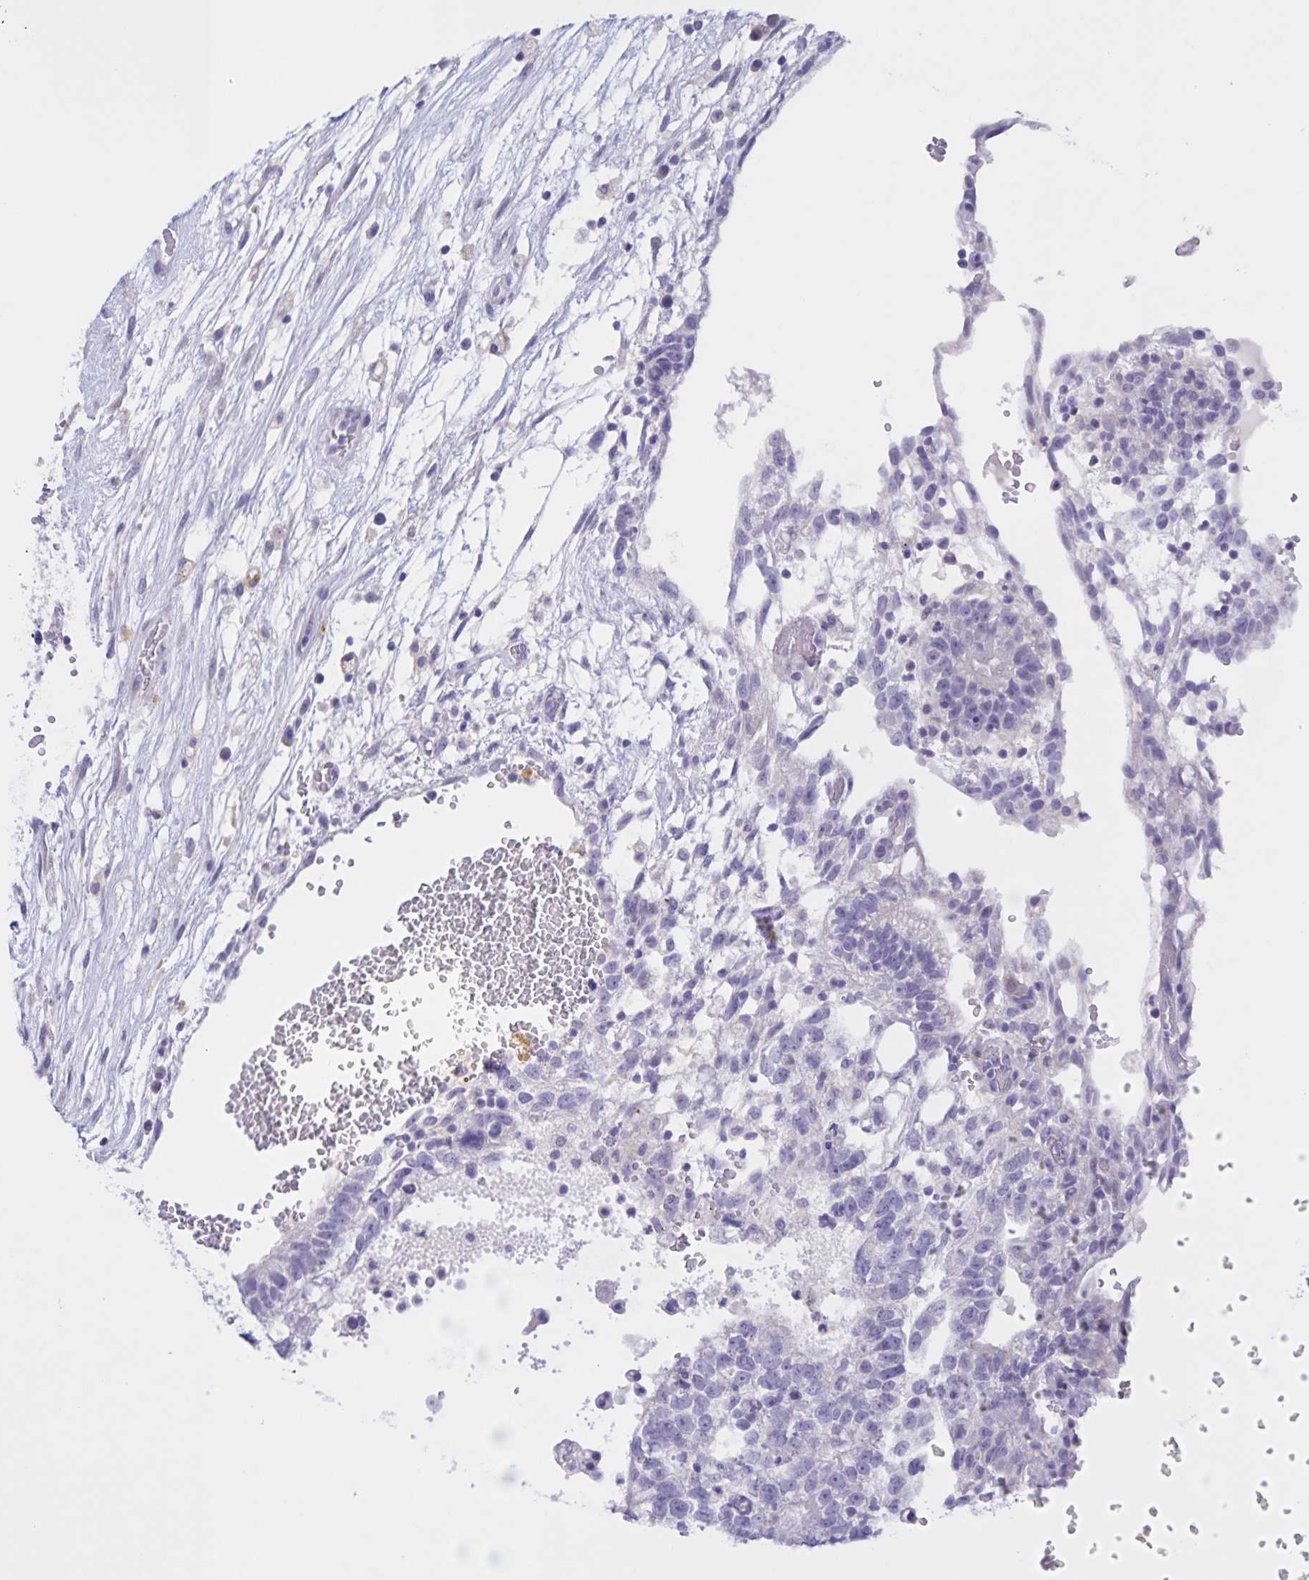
{"staining": {"intensity": "negative", "quantity": "none", "location": "none"}, "tissue": "testis cancer", "cell_type": "Tumor cells", "image_type": "cancer", "snomed": [{"axis": "morphology", "description": "Normal tissue, NOS"}, {"axis": "morphology", "description": "Carcinoma, Embryonal, NOS"}, {"axis": "topography", "description": "Testis"}], "caption": "Tumor cells show no significant positivity in testis cancer.", "gene": "DMGDH", "patient": {"sex": "male", "age": 32}}